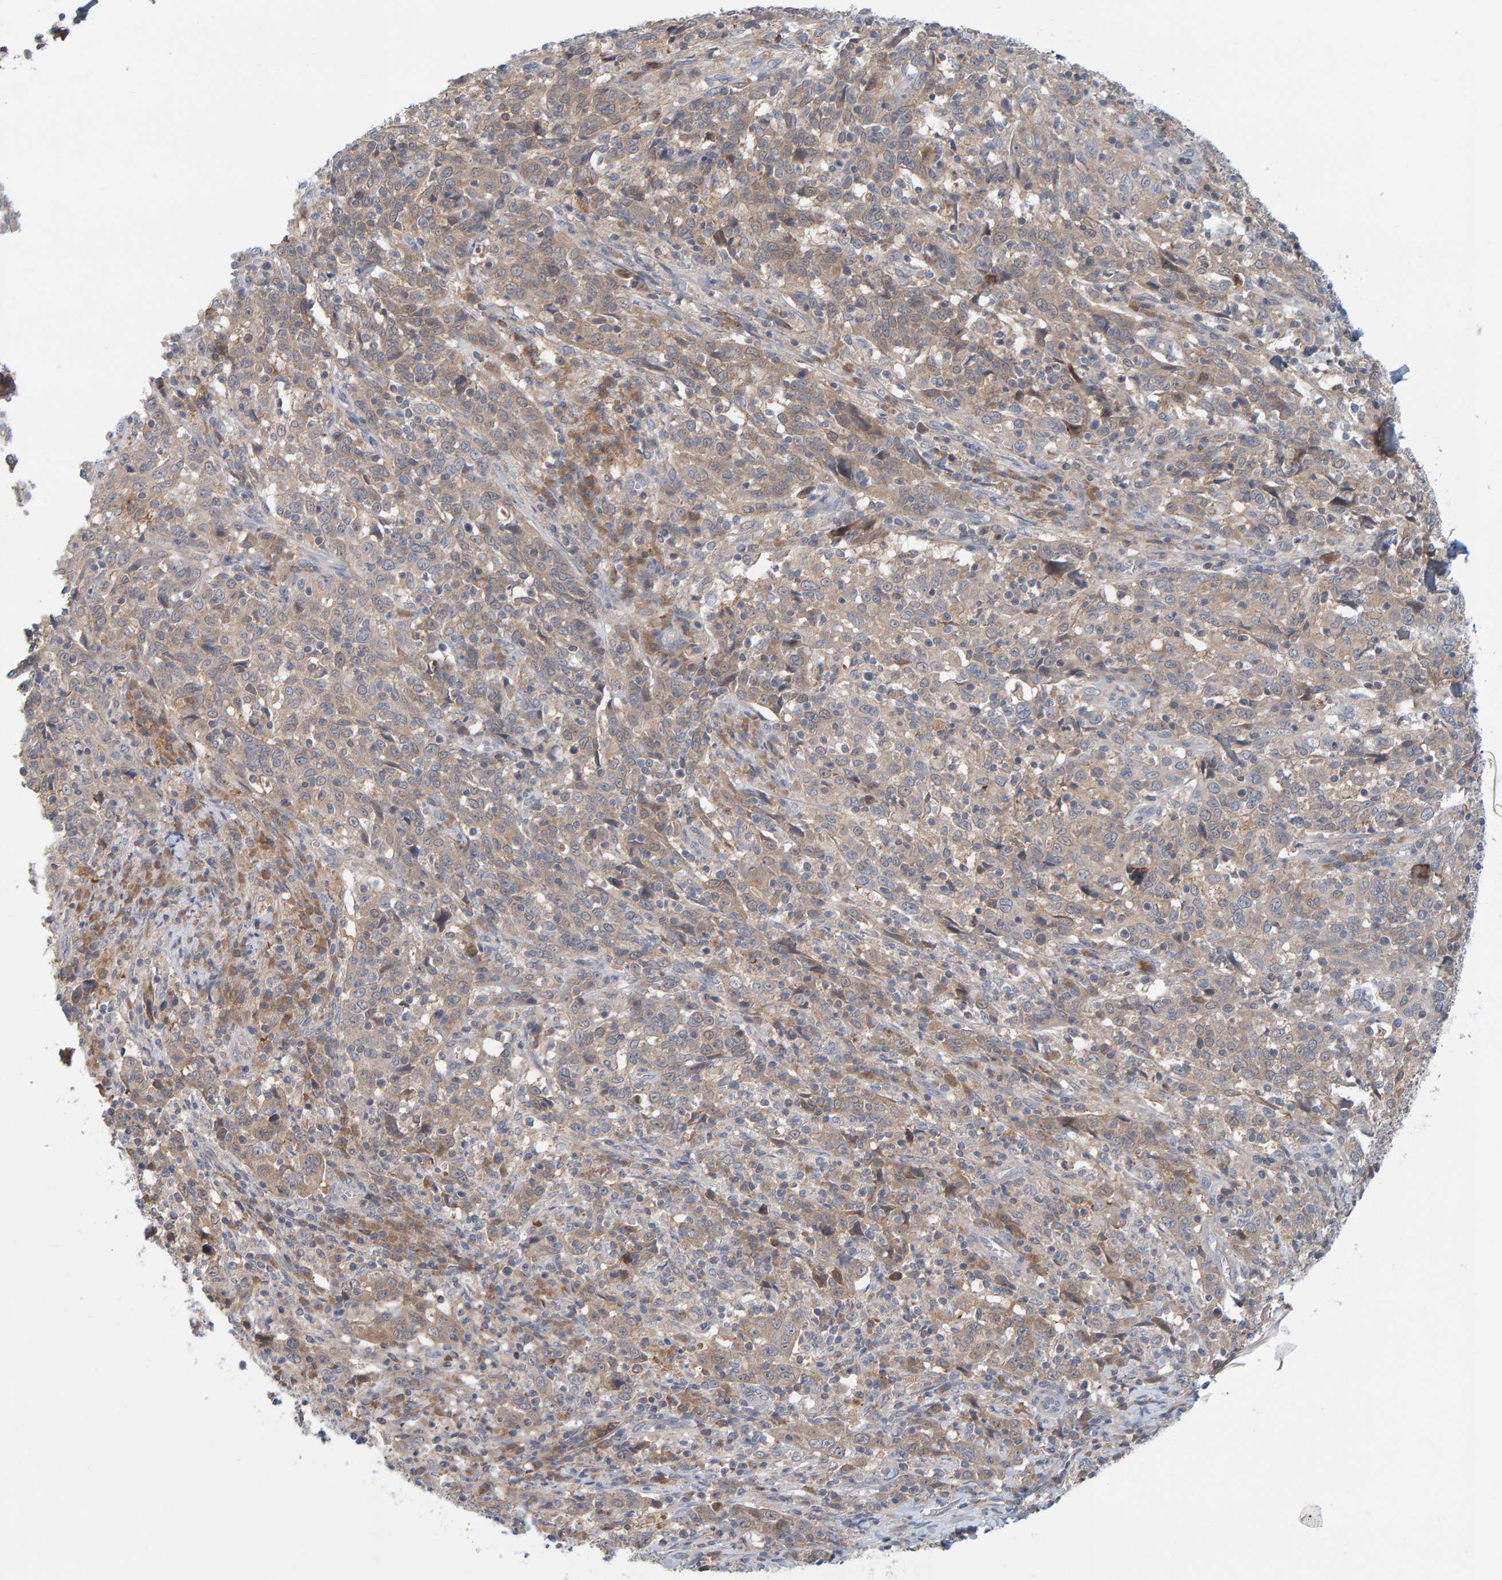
{"staining": {"intensity": "weak", "quantity": ">75%", "location": "cytoplasmic/membranous"}, "tissue": "cervical cancer", "cell_type": "Tumor cells", "image_type": "cancer", "snomed": [{"axis": "morphology", "description": "Squamous cell carcinoma, NOS"}, {"axis": "topography", "description": "Cervix"}], "caption": "Brown immunohistochemical staining in squamous cell carcinoma (cervical) shows weak cytoplasmic/membranous expression in approximately >75% of tumor cells. The protein is shown in brown color, while the nuclei are stained blue.", "gene": "TATDN1", "patient": {"sex": "female", "age": 46}}